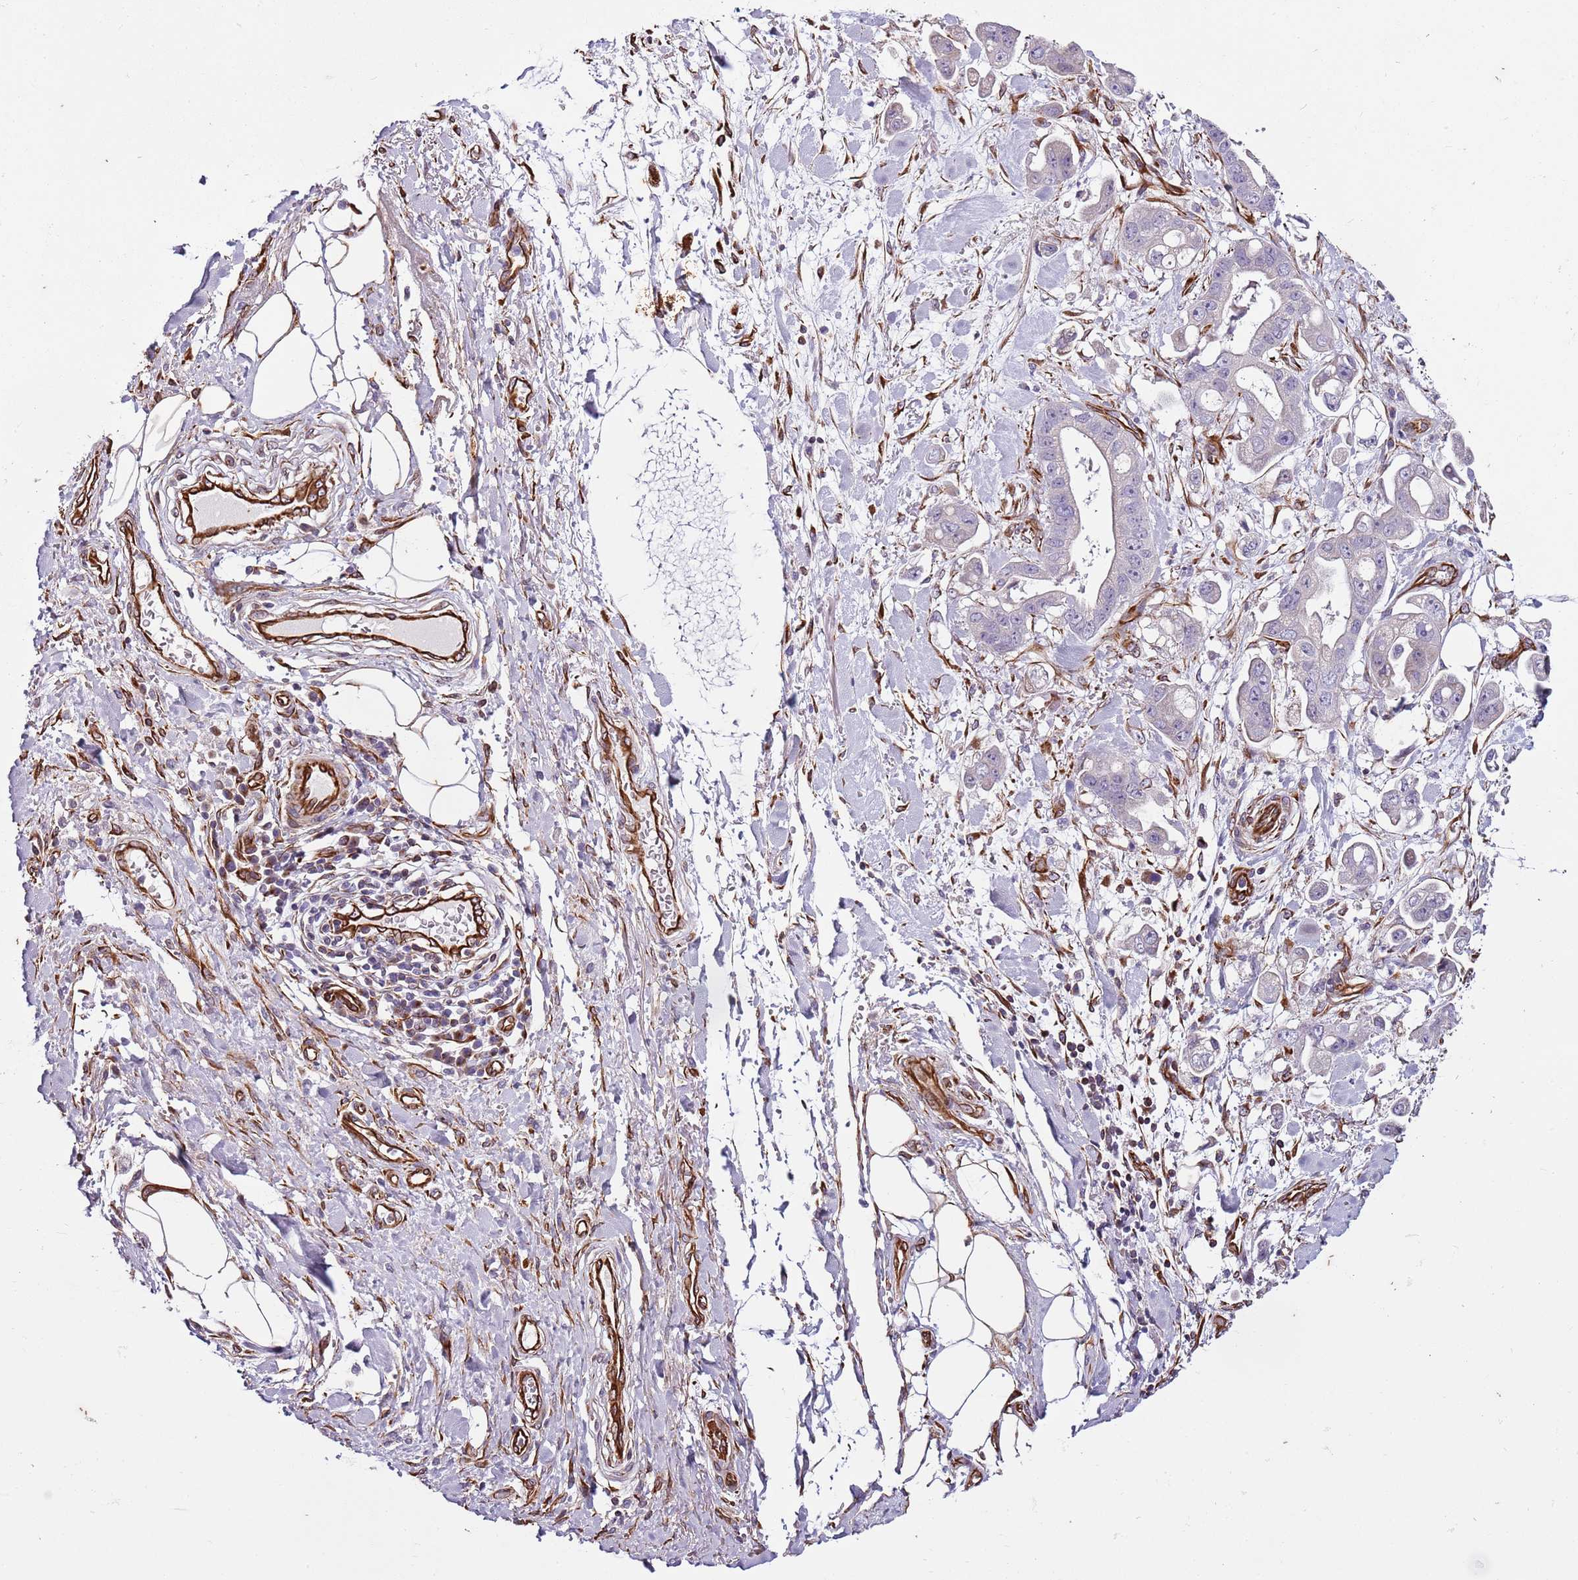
{"staining": {"intensity": "negative", "quantity": "none", "location": "none"}, "tissue": "stomach cancer", "cell_type": "Tumor cells", "image_type": "cancer", "snomed": [{"axis": "morphology", "description": "Adenocarcinoma, NOS"}, {"axis": "topography", "description": "Stomach"}], "caption": "Photomicrograph shows no significant protein staining in tumor cells of adenocarcinoma (stomach).", "gene": "ZNF786", "patient": {"sex": "male", "age": 62}}